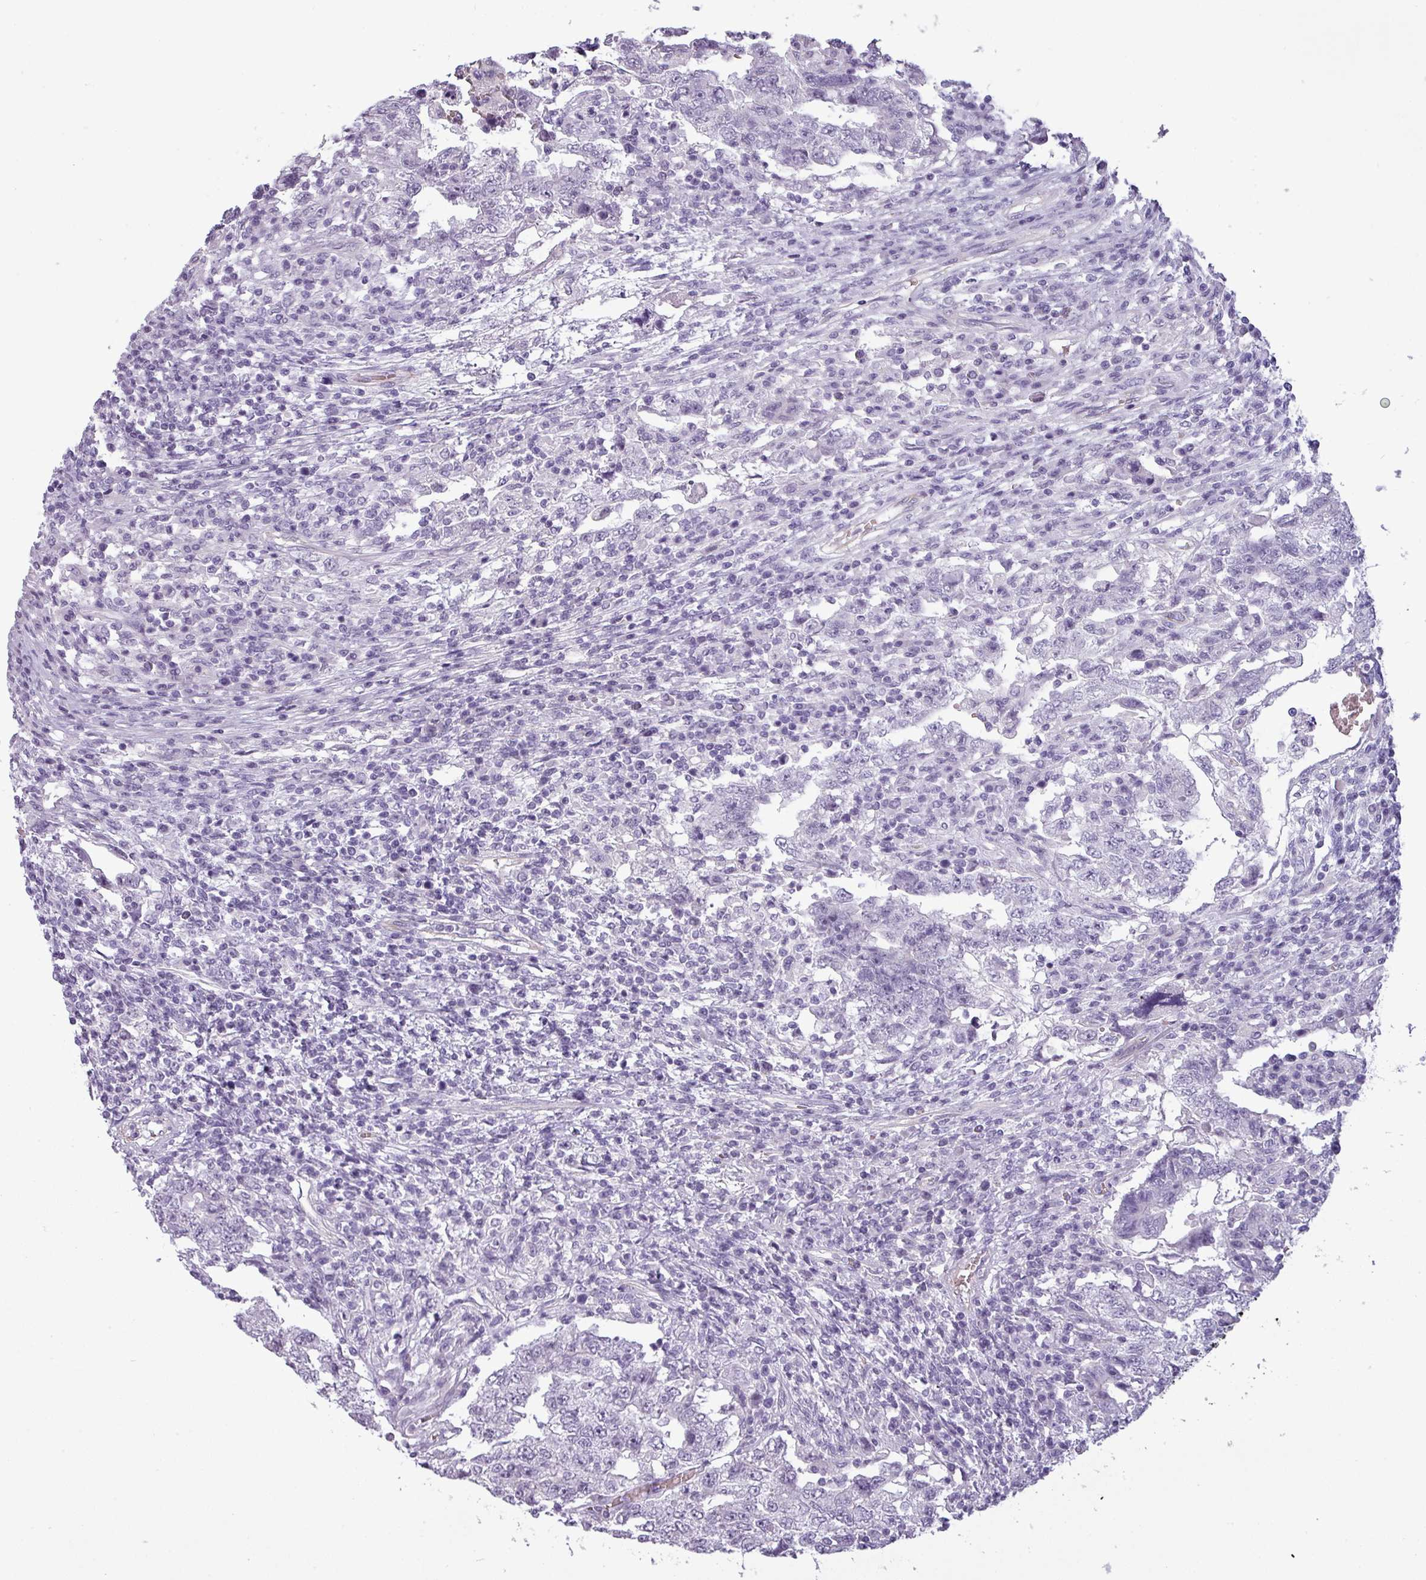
{"staining": {"intensity": "negative", "quantity": "none", "location": "none"}, "tissue": "testis cancer", "cell_type": "Tumor cells", "image_type": "cancer", "snomed": [{"axis": "morphology", "description": "Carcinoma, Embryonal, NOS"}, {"axis": "topography", "description": "Testis"}], "caption": "An immunohistochemistry (IHC) micrograph of testis cancer is shown. There is no staining in tumor cells of testis cancer.", "gene": "AREL1", "patient": {"sex": "male", "age": 26}}